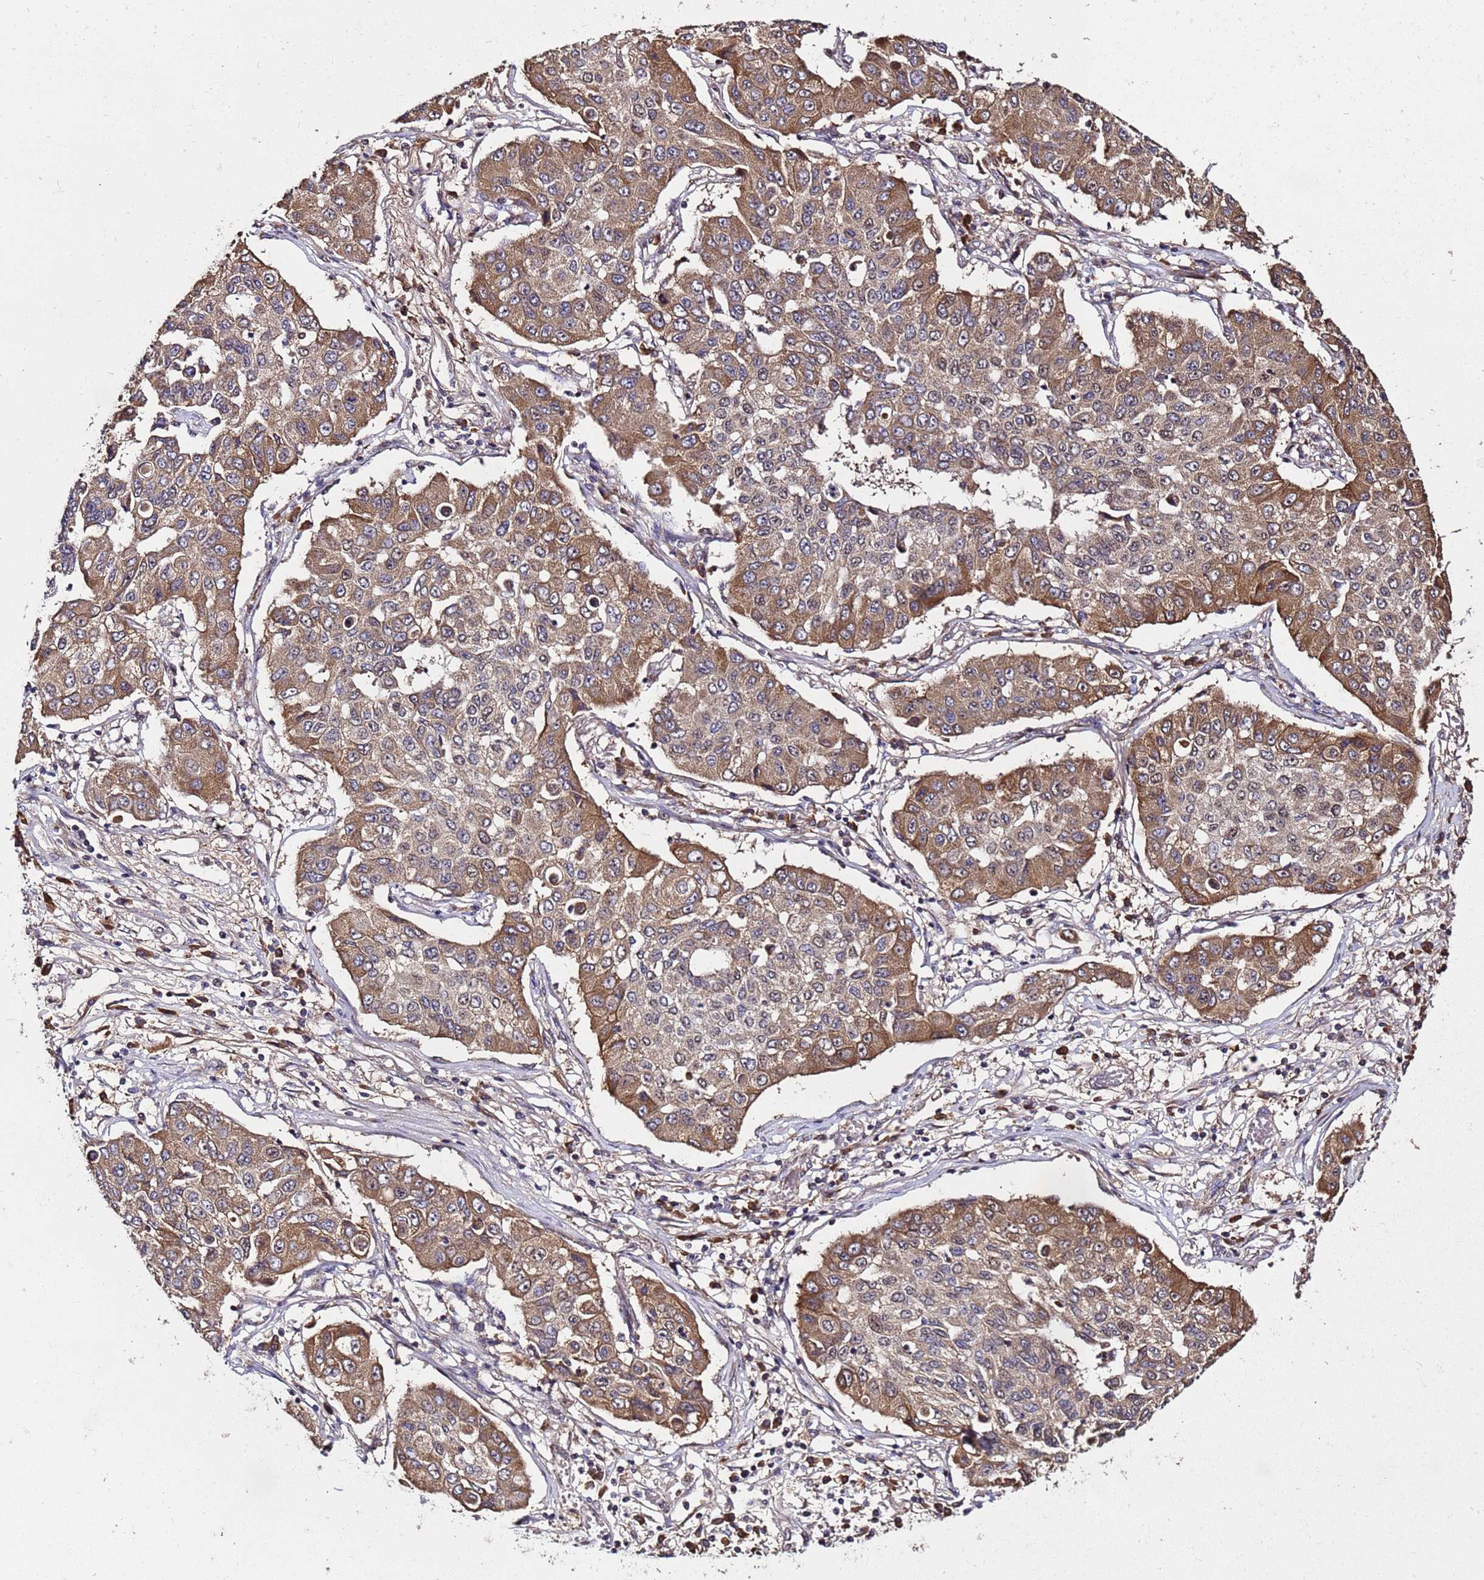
{"staining": {"intensity": "moderate", "quantity": ">75%", "location": "cytoplasmic/membranous"}, "tissue": "lung cancer", "cell_type": "Tumor cells", "image_type": "cancer", "snomed": [{"axis": "morphology", "description": "Squamous cell carcinoma, NOS"}, {"axis": "topography", "description": "Lung"}], "caption": "Approximately >75% of tumor cells in human lung cancer show moderate cytoplasmic/membranous protein expression as visualized by brown immunohistochemical staining.", "gene": "WNK4", "patient": {"sex": "male", "age": 74}}